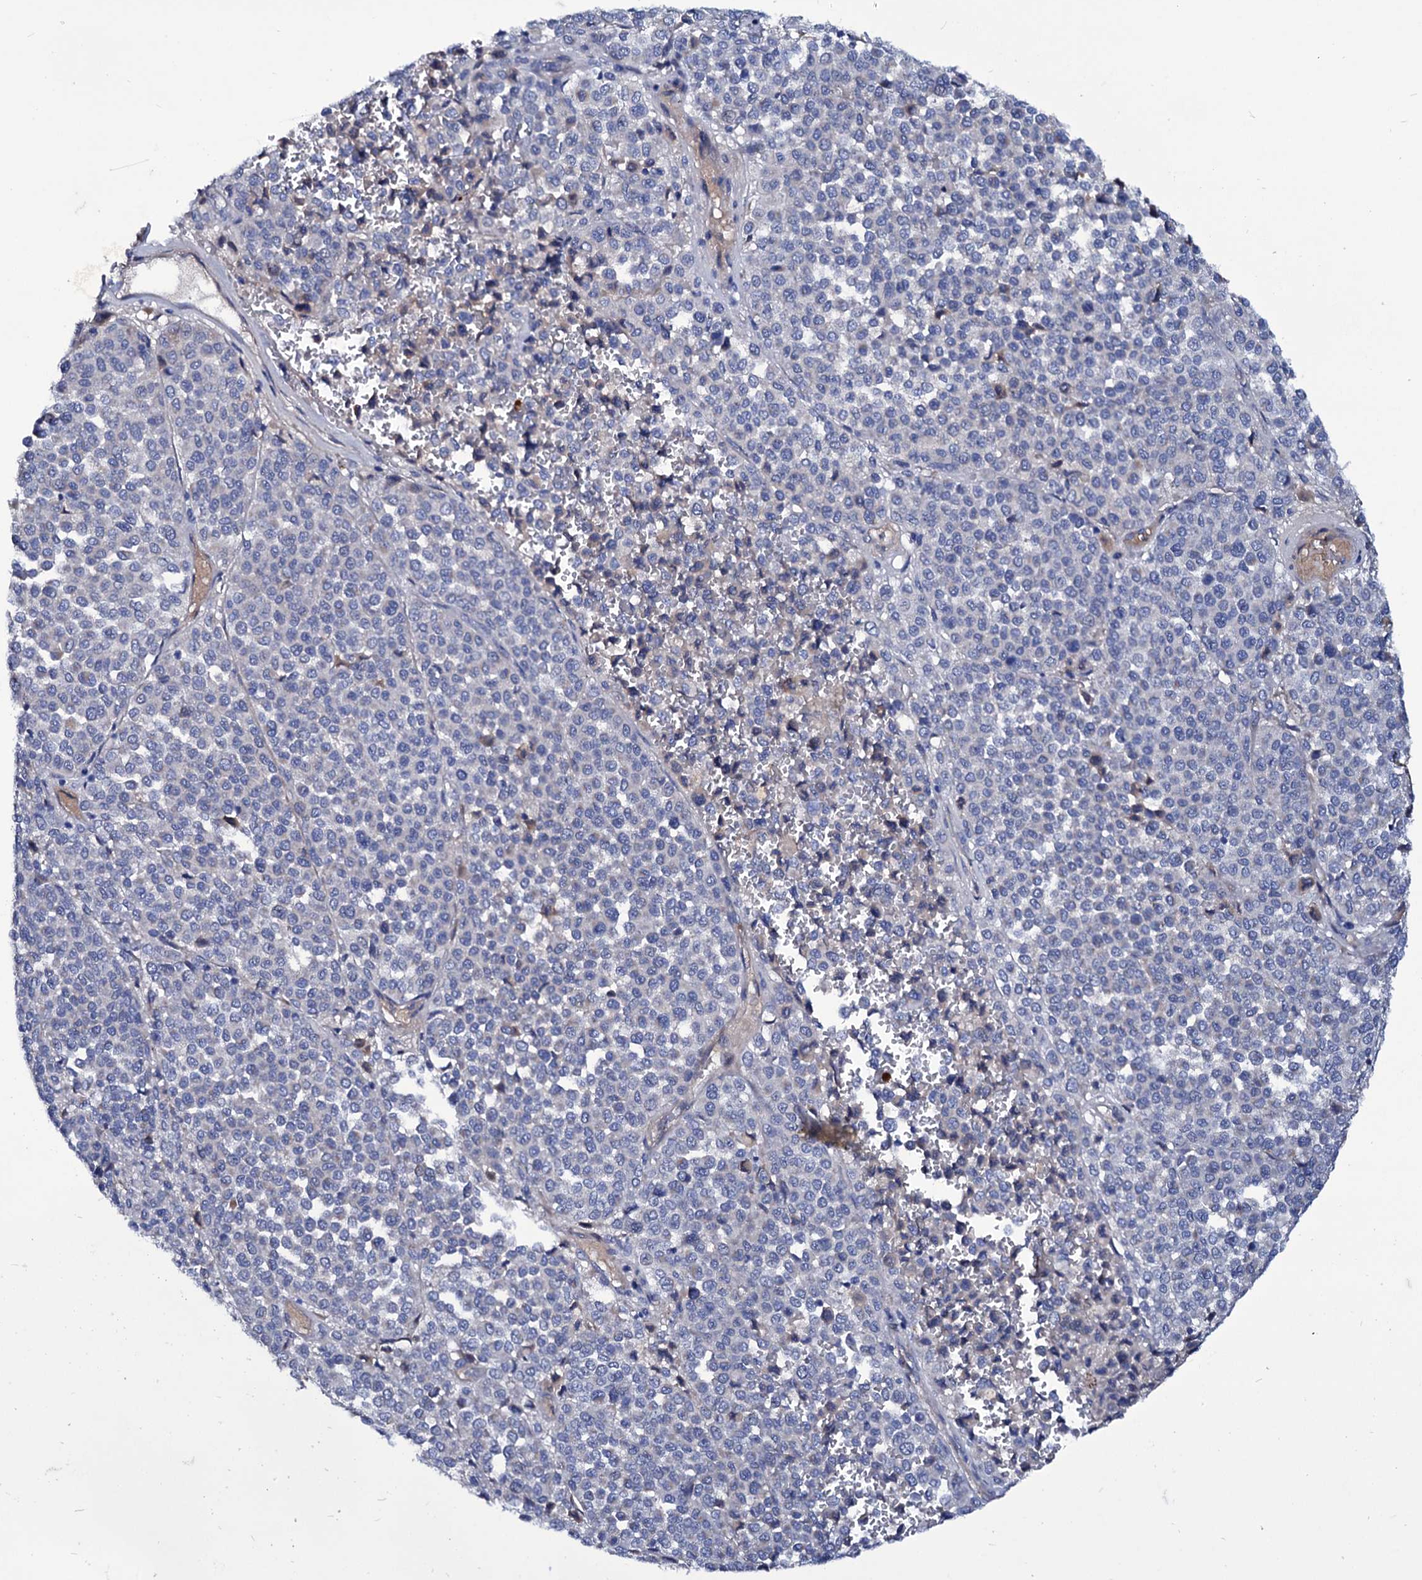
{"staining": {"intensity": "negative", "quantity": "none", "location": "none"}, "tissue": "melanoma", "cell_type": "Tumor cells", "image_type": "cancer", "snomed": [{"axis": "morphology", "description": "Malignant melanoma, Metastatic site"}, {"axis": "topography", "description": "Pancreas"}], "caption": "There is no significant positivity in tumor cells of malignant melanoma (metastatic site).", "gene": "AXL", "patient": {"sex": "female", "age": 30}}